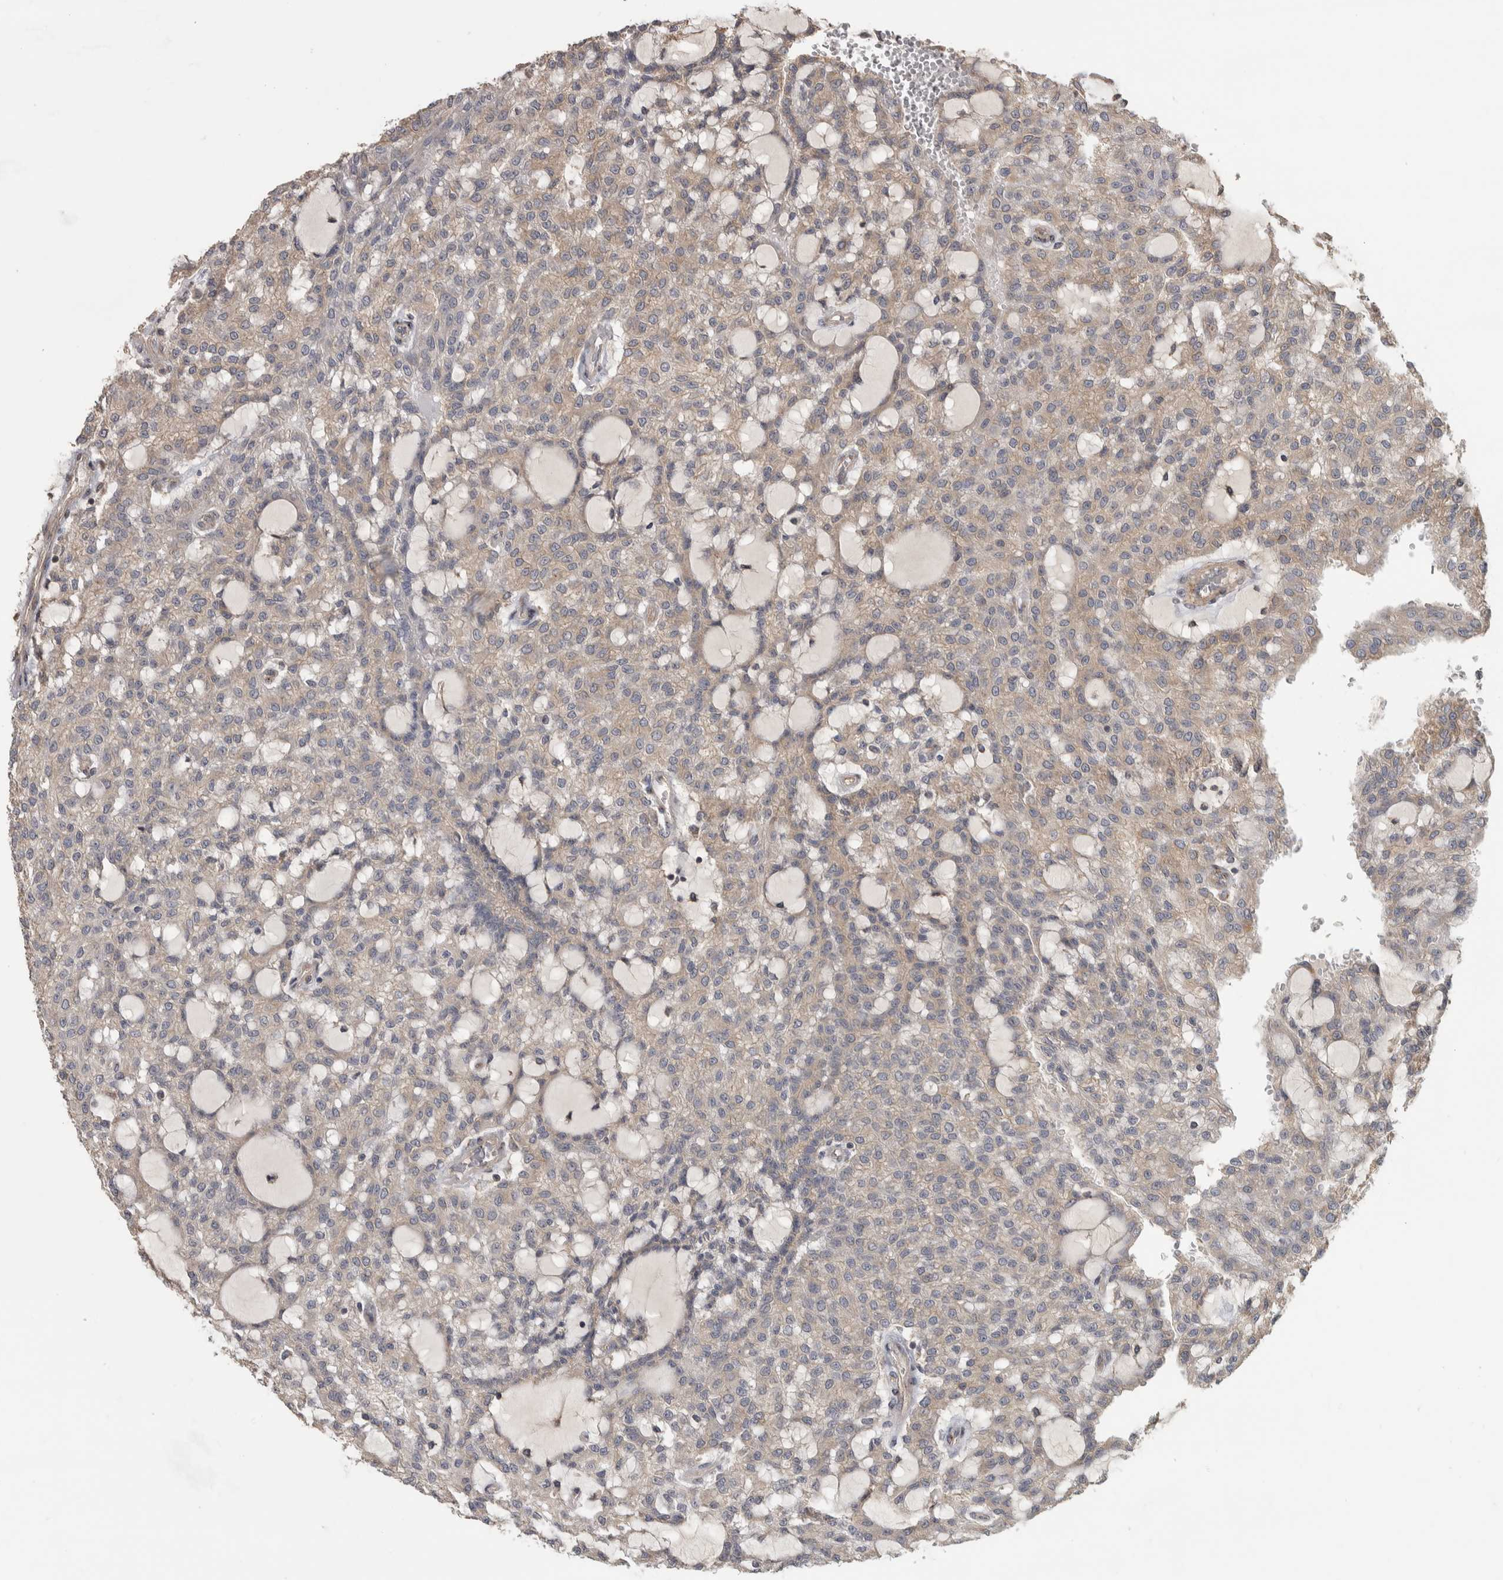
{"staining": {"intensity": "weak", "quantity": ">75%", "location": "cytoplasmic/membranous"}, "tissue": "renal cancer", "cell_type": "Tumor cells", "image_type": "cancer", "snomed": [{"axis": "morphology", "description": "Adenocarcinoma, NOS"}, {"axis": "topography", "description": "Kidney"}], "caption": "The photomicrograph demonstrates immunohistochemical staining of adenocarcinoma (renal). There is weak cytoplasmic/membranous staining is appreciated in approximately >75% of tumor cells.", "gene": "IFRD1", "patient": {"sex": "male", "age": 63}}